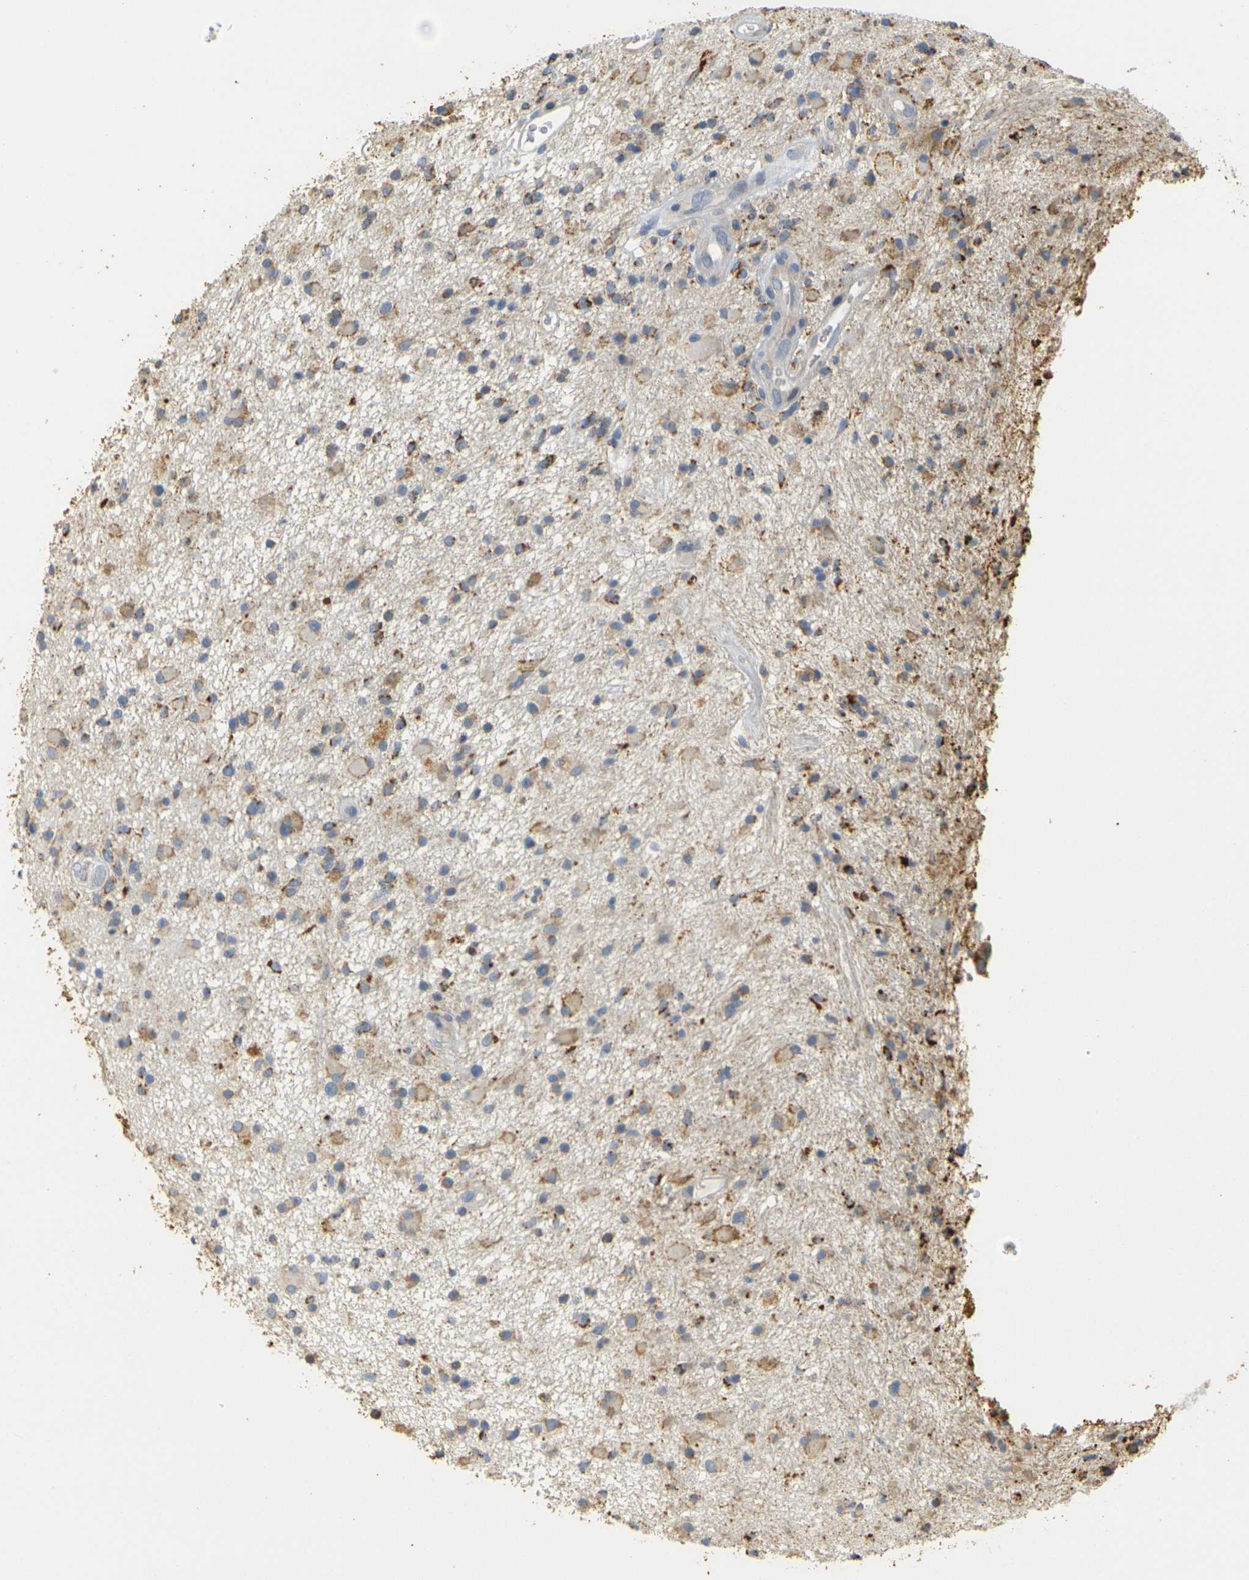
{"staining": {"intensity": "moderate", "quantity": "25%-75%", "location": "cytoplasmic/membranous"}, "tissue": "glioma", "cell_type": "Tumor cells", "image_type": "cancer", "snomed": [{"axis": "morphology", "description": "Glioma, malignant, High grade"}, {"axis": "topography", "description": "Brain"}], "caption": "A high-resolution micrograph shows immunohistochemistry (IHC) staining of glioma, which demonstrates moderate cytoplasmic/membranous expression in approximately 25%-75% of tumor cells.", "gene": "GDAP1", "patient": {"sex": "male", "age": 33}}